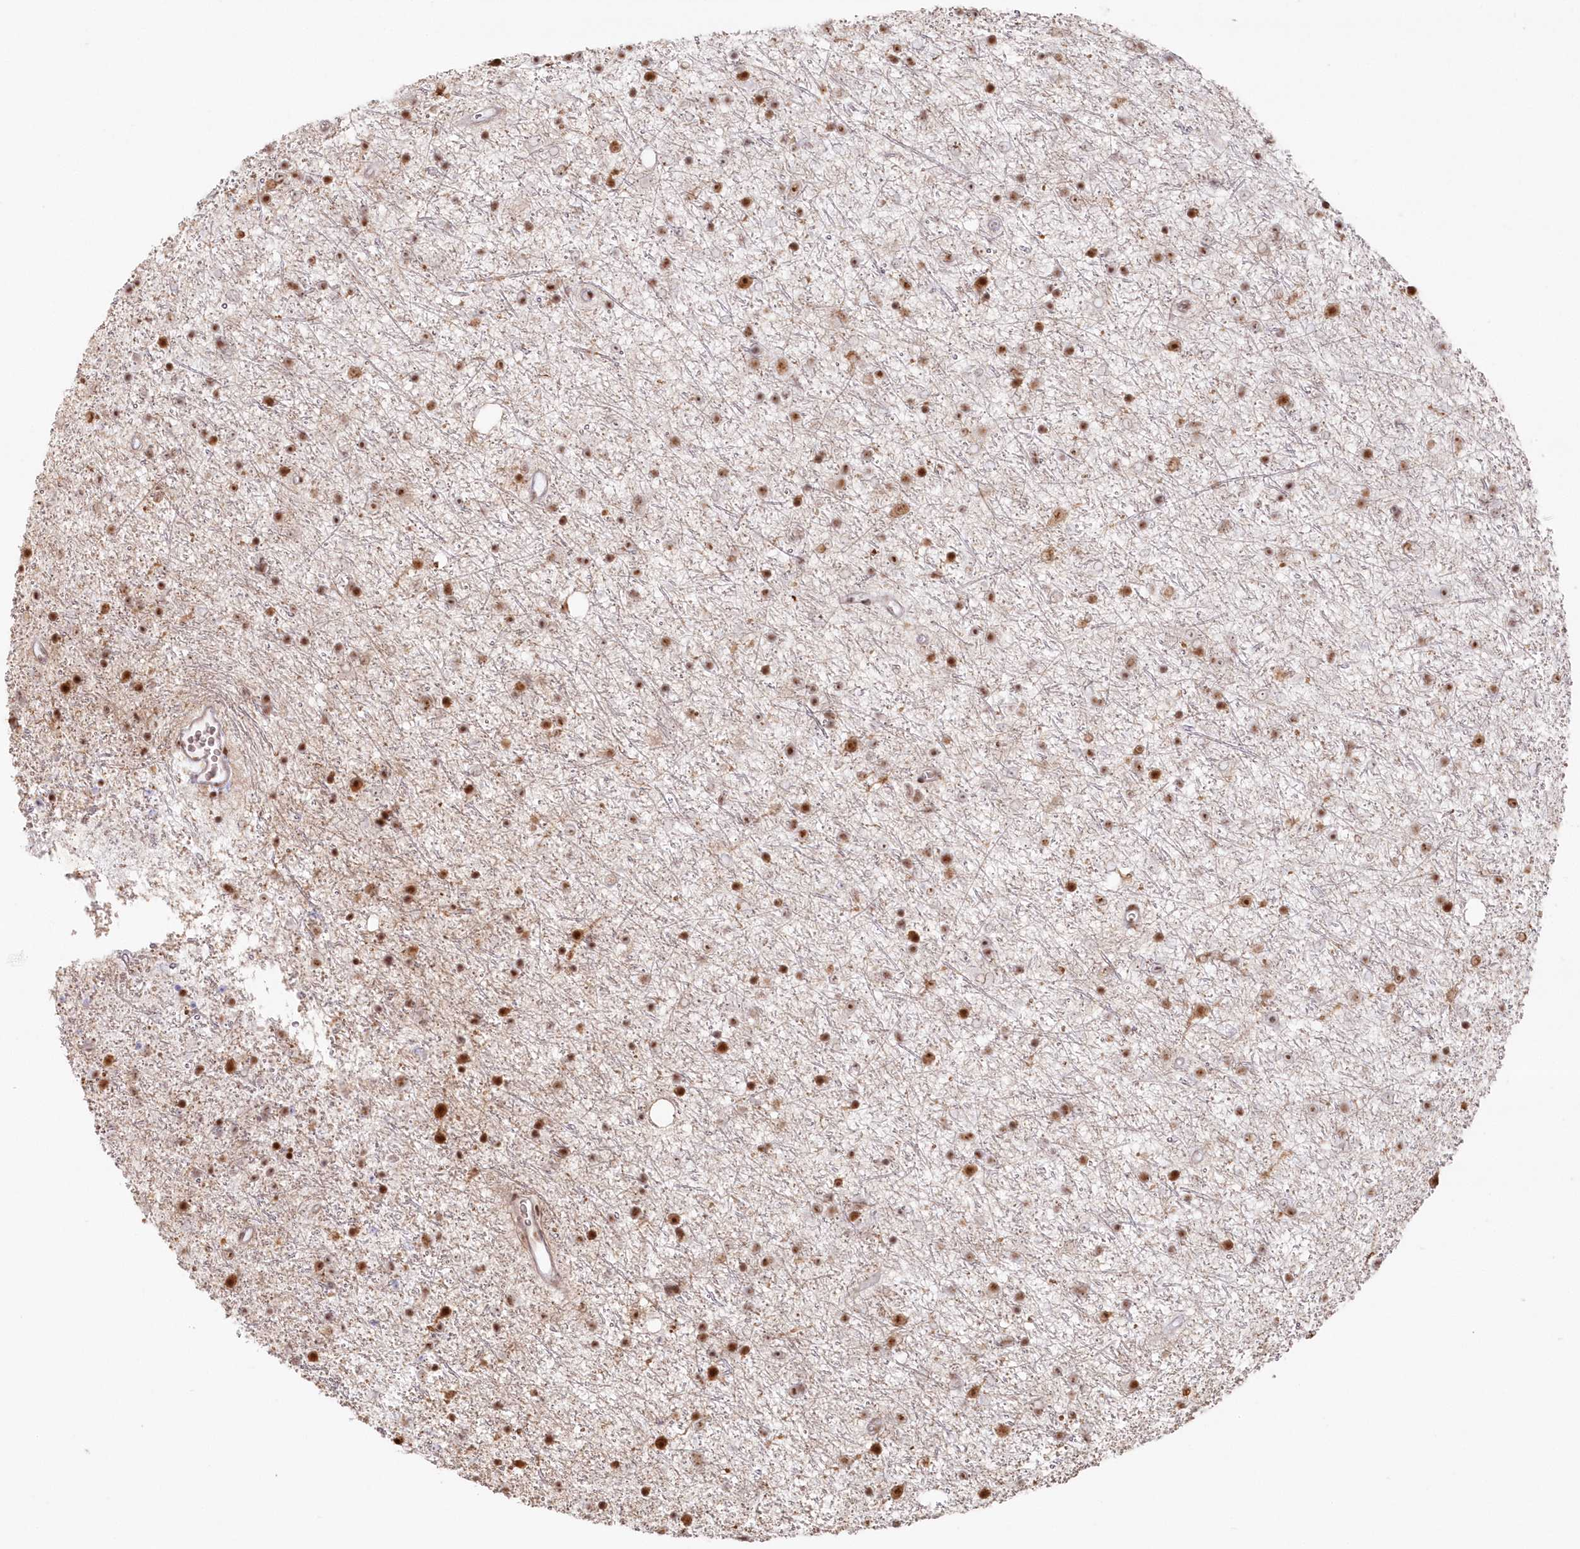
{"staining": {"intensity": "moderate", "quantity": ">75%", "location": "nuclear"}, "tissue": "glioma", "cell_type": "Tumor cells", "image_type": "cancer", "snomed": [{"axis": "morphology", "description": "Glioma, malignant, Low grade"}, {"axis": "topography", "description": "Cerebral cortex"}], "caption": "Brown immunohistochemical staining in human glioma reveals moderate nuclear expression in about >75% of tumor cells.", "gene": "DDX46", "patient": {"sex": "female", "age": 39}}